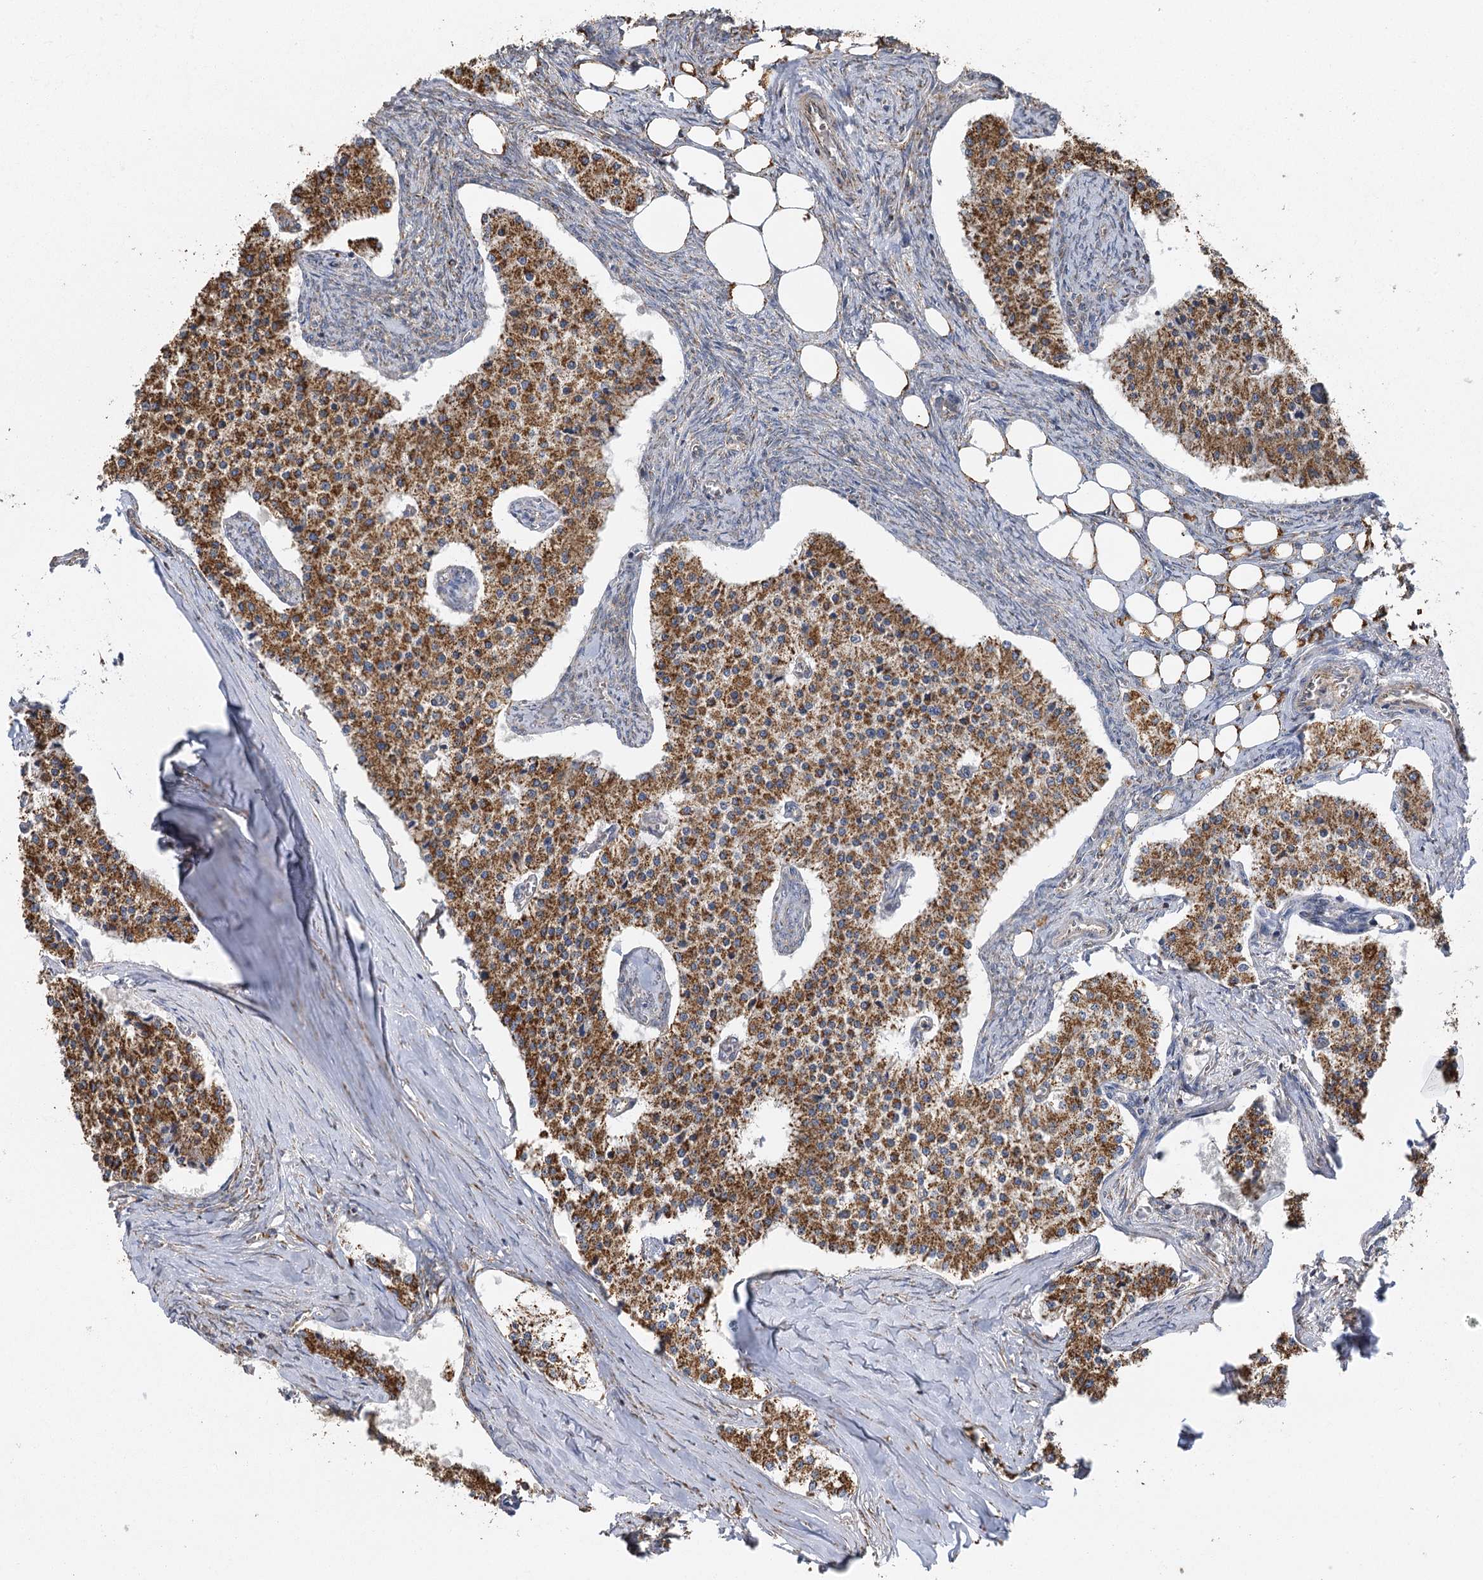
{"staining": {"intensity": "moderate", "quantity": ">75%", "location": "cytoplasmic/membranous"}, "tissue": "carcinoid", "cell_type": "Tumor cells", "image_type": "cancer", "snomed": [{"axis": "morphology", "description": "Carcinoid, malignant, NOS"}, {"axis": "topography", "description": "Colon"}], "caption": "High-power microscopy captured an IHC image of malignant carcinoid, revealing moderate cytoplasmic/membranous staining in about >75% of tumor cells. The protein of interest is shown in brown color, while the nuclei are stained blue.", "gene": "IL11RA", "patient": {"sex": "female", "age": 52}}